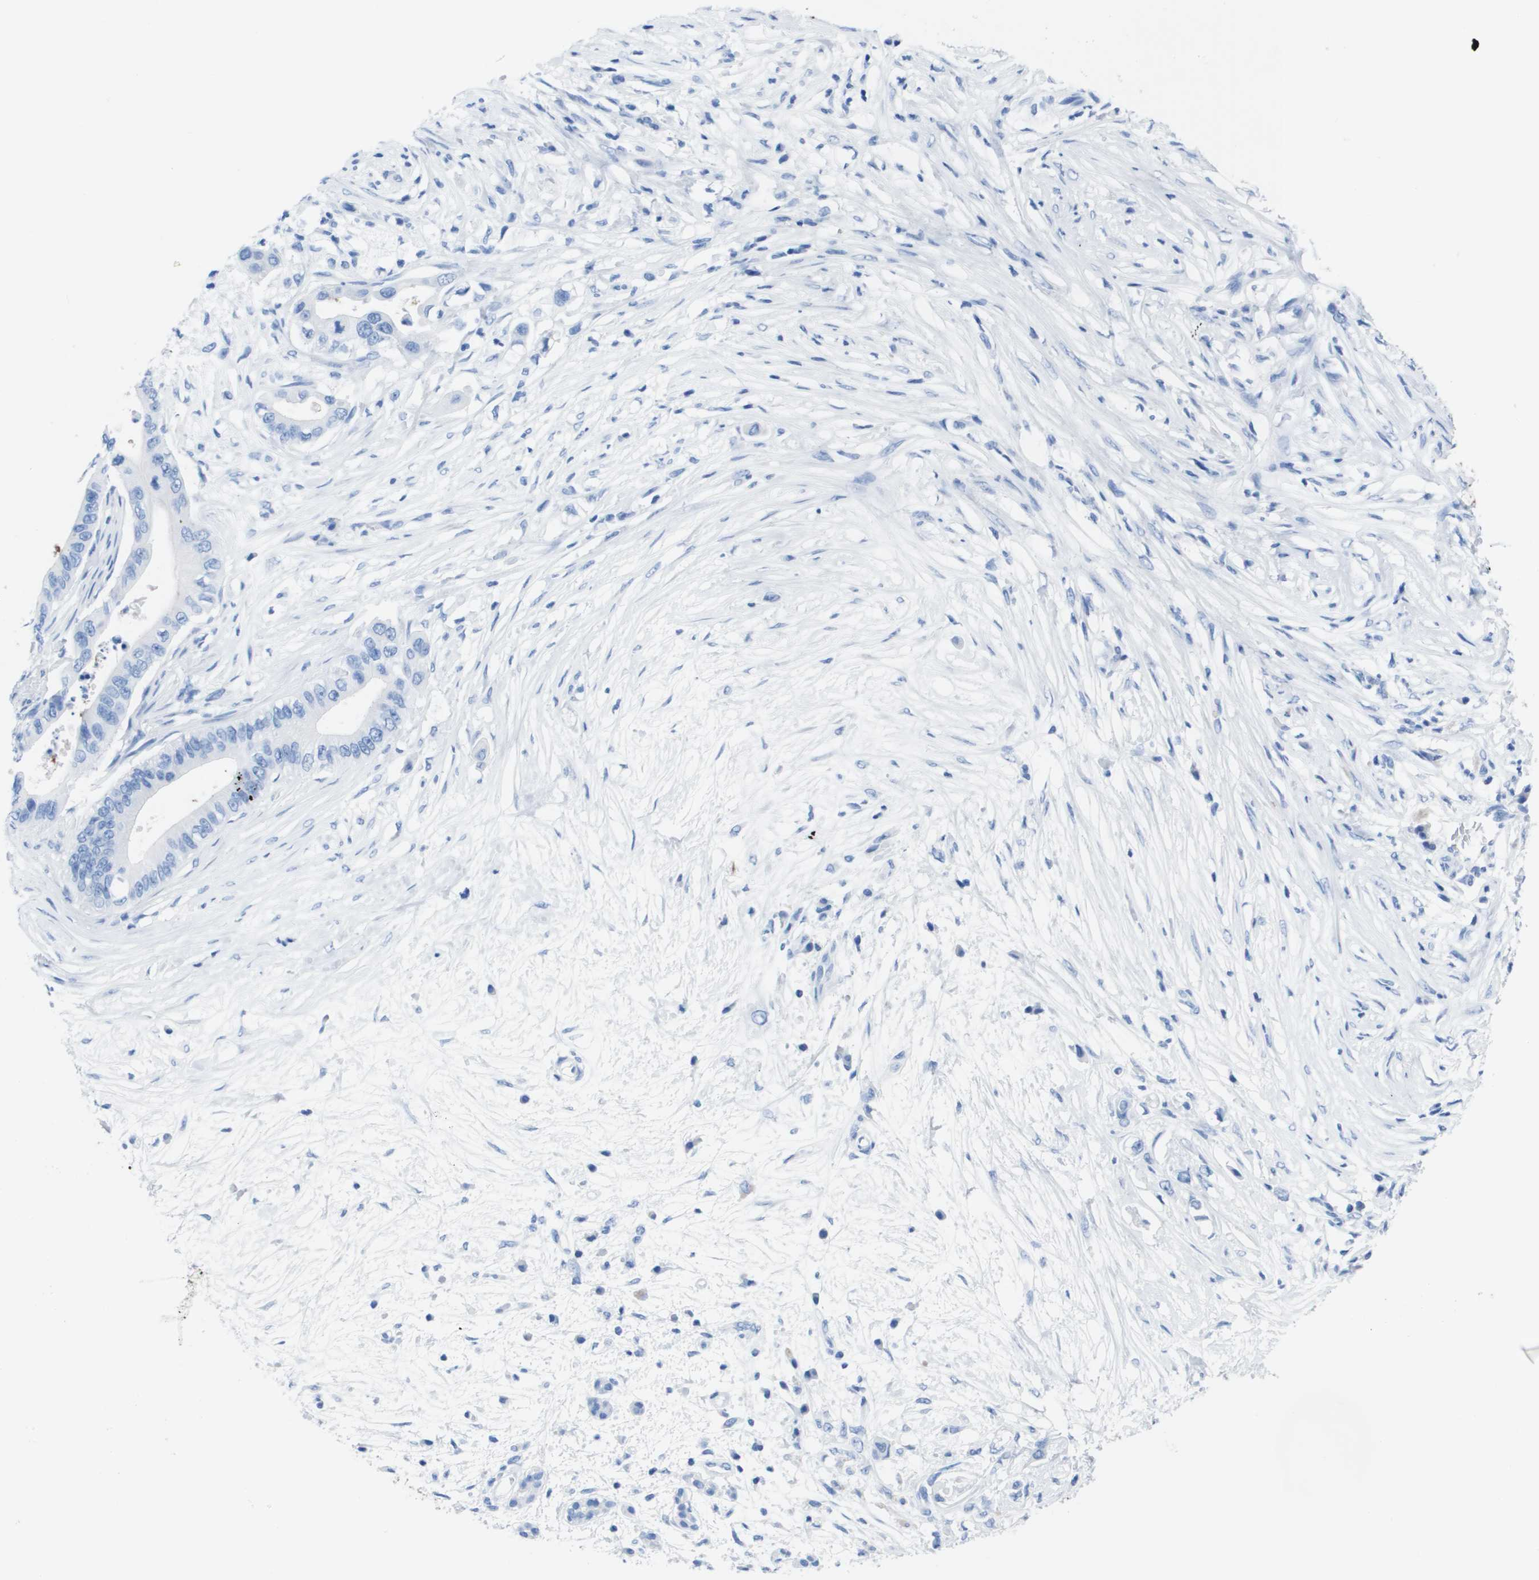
{"staining": {"intensity": "negative", "quantity": "none", "location": "none"}, "tissue": "pancreatic cancer", "cell_type": "Tumor cells", "image_type": "cancer", "snomed": [{"axis": "morphology", "description": "Adenocarcinoma, NOS"}, {"axis": "topography", "description": "Pancreas"}], "caption": "Tumor cells show no significant positivity in pancreatic cancer (adenocarcinoma).", "gene": "KCNA3", "patient": {"sex": "male", "age": 77}}